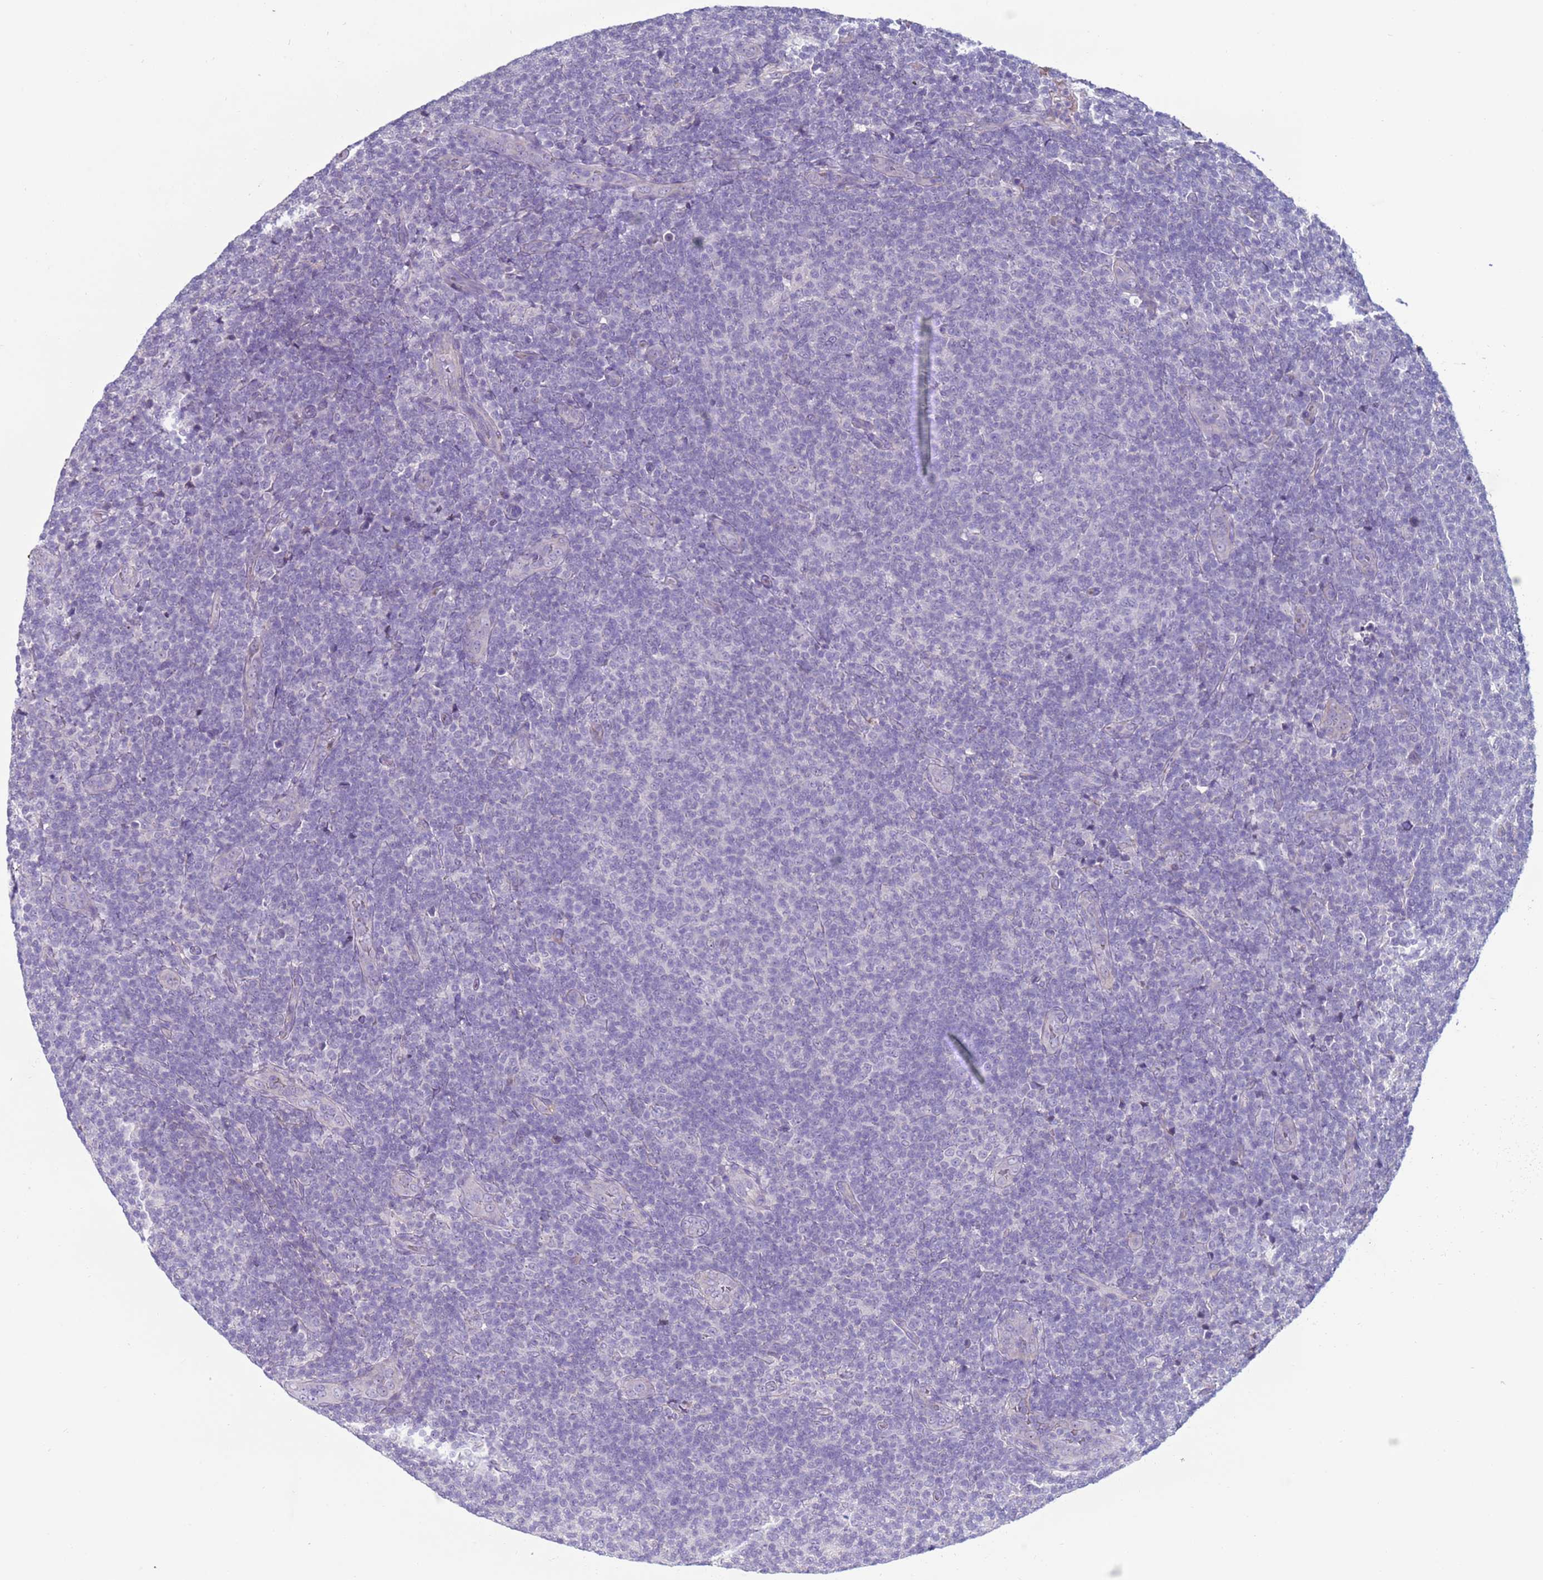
{"staining": {"intensity": "negative", "quantity": "none", "location": "none"}, "tissue": "lymphoma", "cell_type": "Tumor cells", "image_type": "cancer", "snomed": [{"axis": "morphology", "description": "Malignant lymphoma, non-Hodgkin's type, Low grade"}, {"axis": "topography", "description": "Lymph node"}], "caption": "Immunohistochemistry (IHC) photomicrograph of human low-grade malignant lymphoma, non-Hodgkin's type stained for a protein (brown), which reveals no expression in tumor cells.", "gene": "TRIM51", "patient": {"sex": "male", "age": 66}}